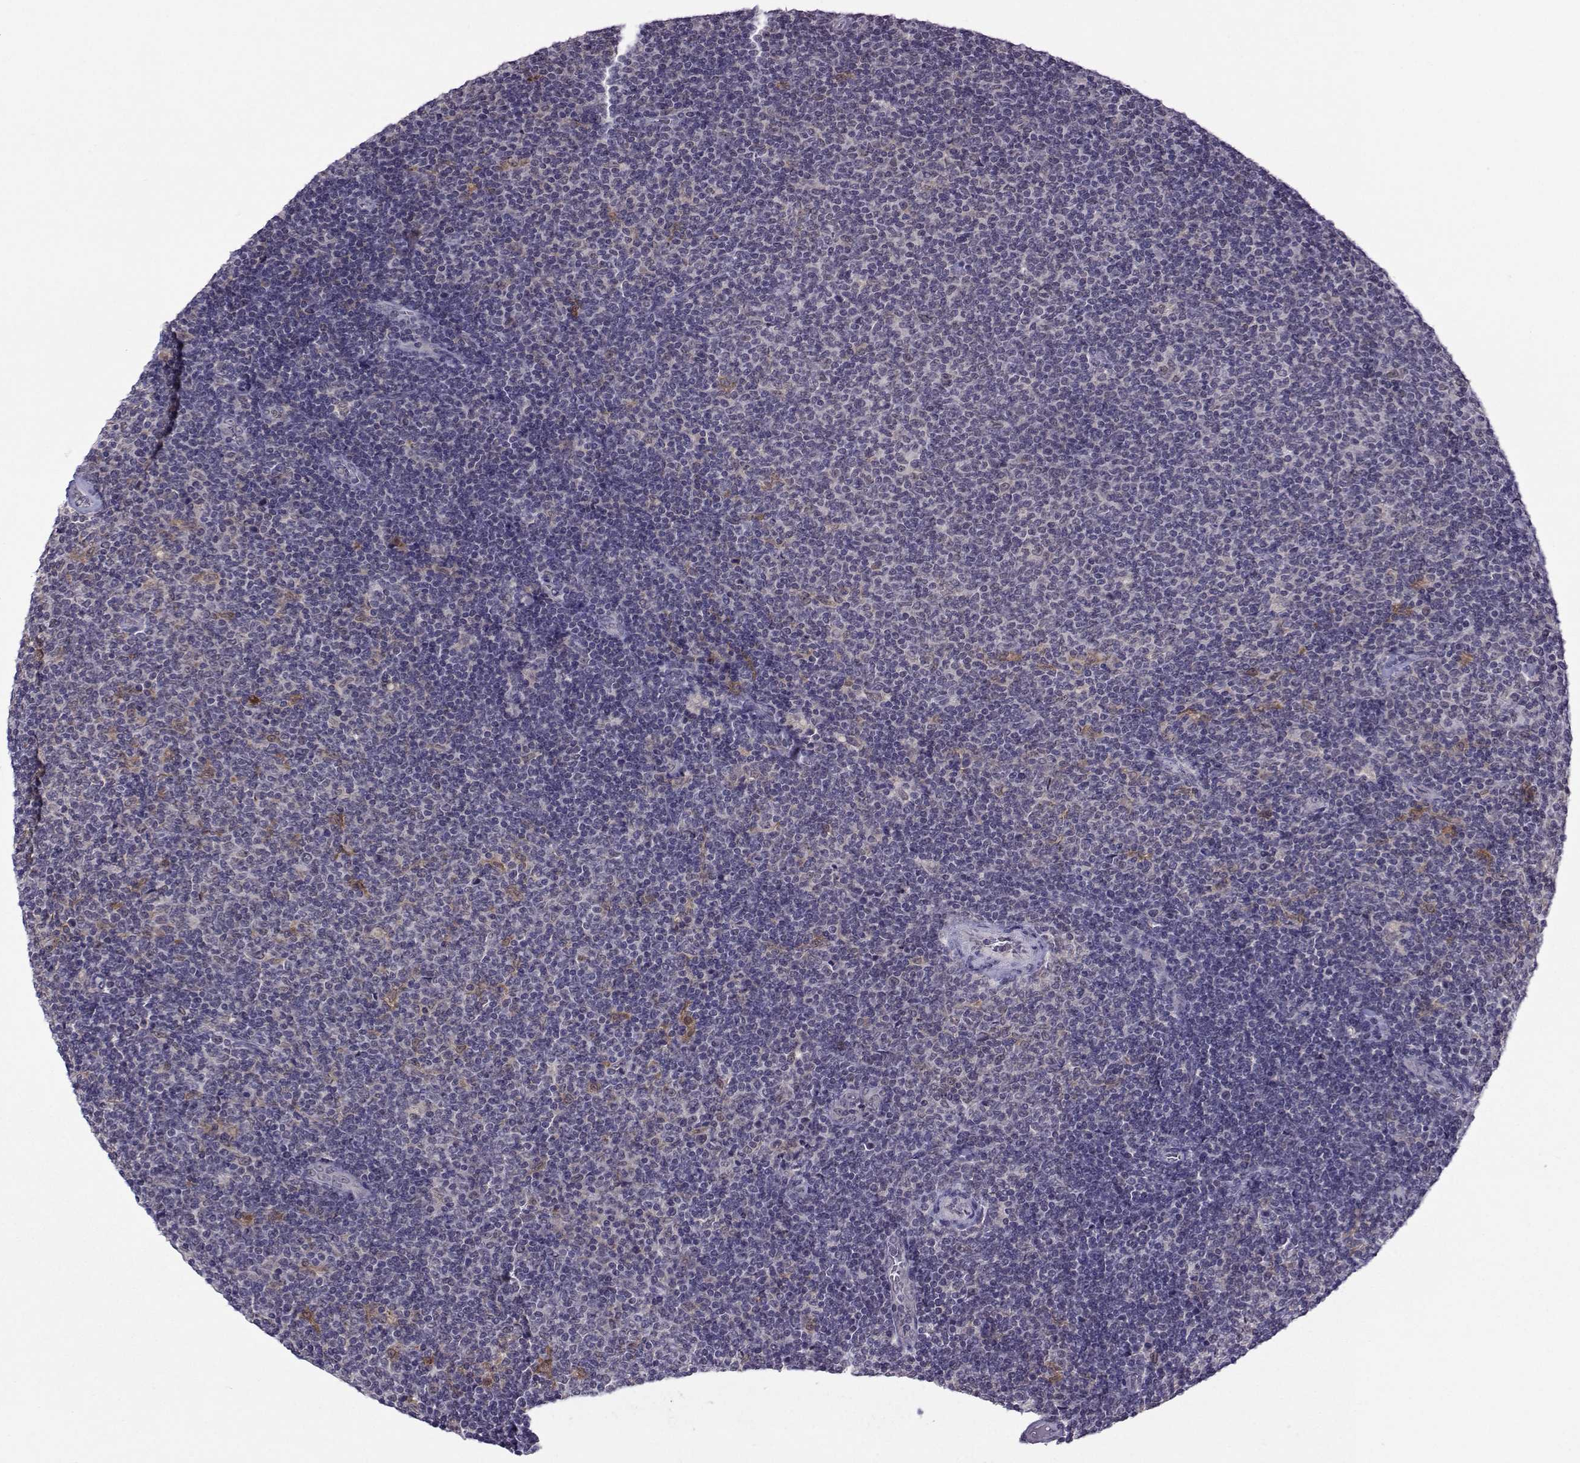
{"staining": {"intensity": "weak", "quantity": "25%-75%", "location": "cytoplasmic/membranous"}, "tissue": "lymphoma", "cell_type": "Tumor cells", "image_type": "cancer", "snomed": [{"axis": "morphology", "description": "Malignant lymphoma, non-Hodgkin's type, Low grade"}, {"axis": "topography", "description": "Lymph node"}], "caption": "This is an image of immunohistochemistry (IHC) staining of malignant lymphoma, non-Hodgkin's type (low-grade), which shows weak positivity in the cytoplasmic/membranous of tumor cells.", "gene": "DDX20", "patient": {"sex": "male", "age": 52}}